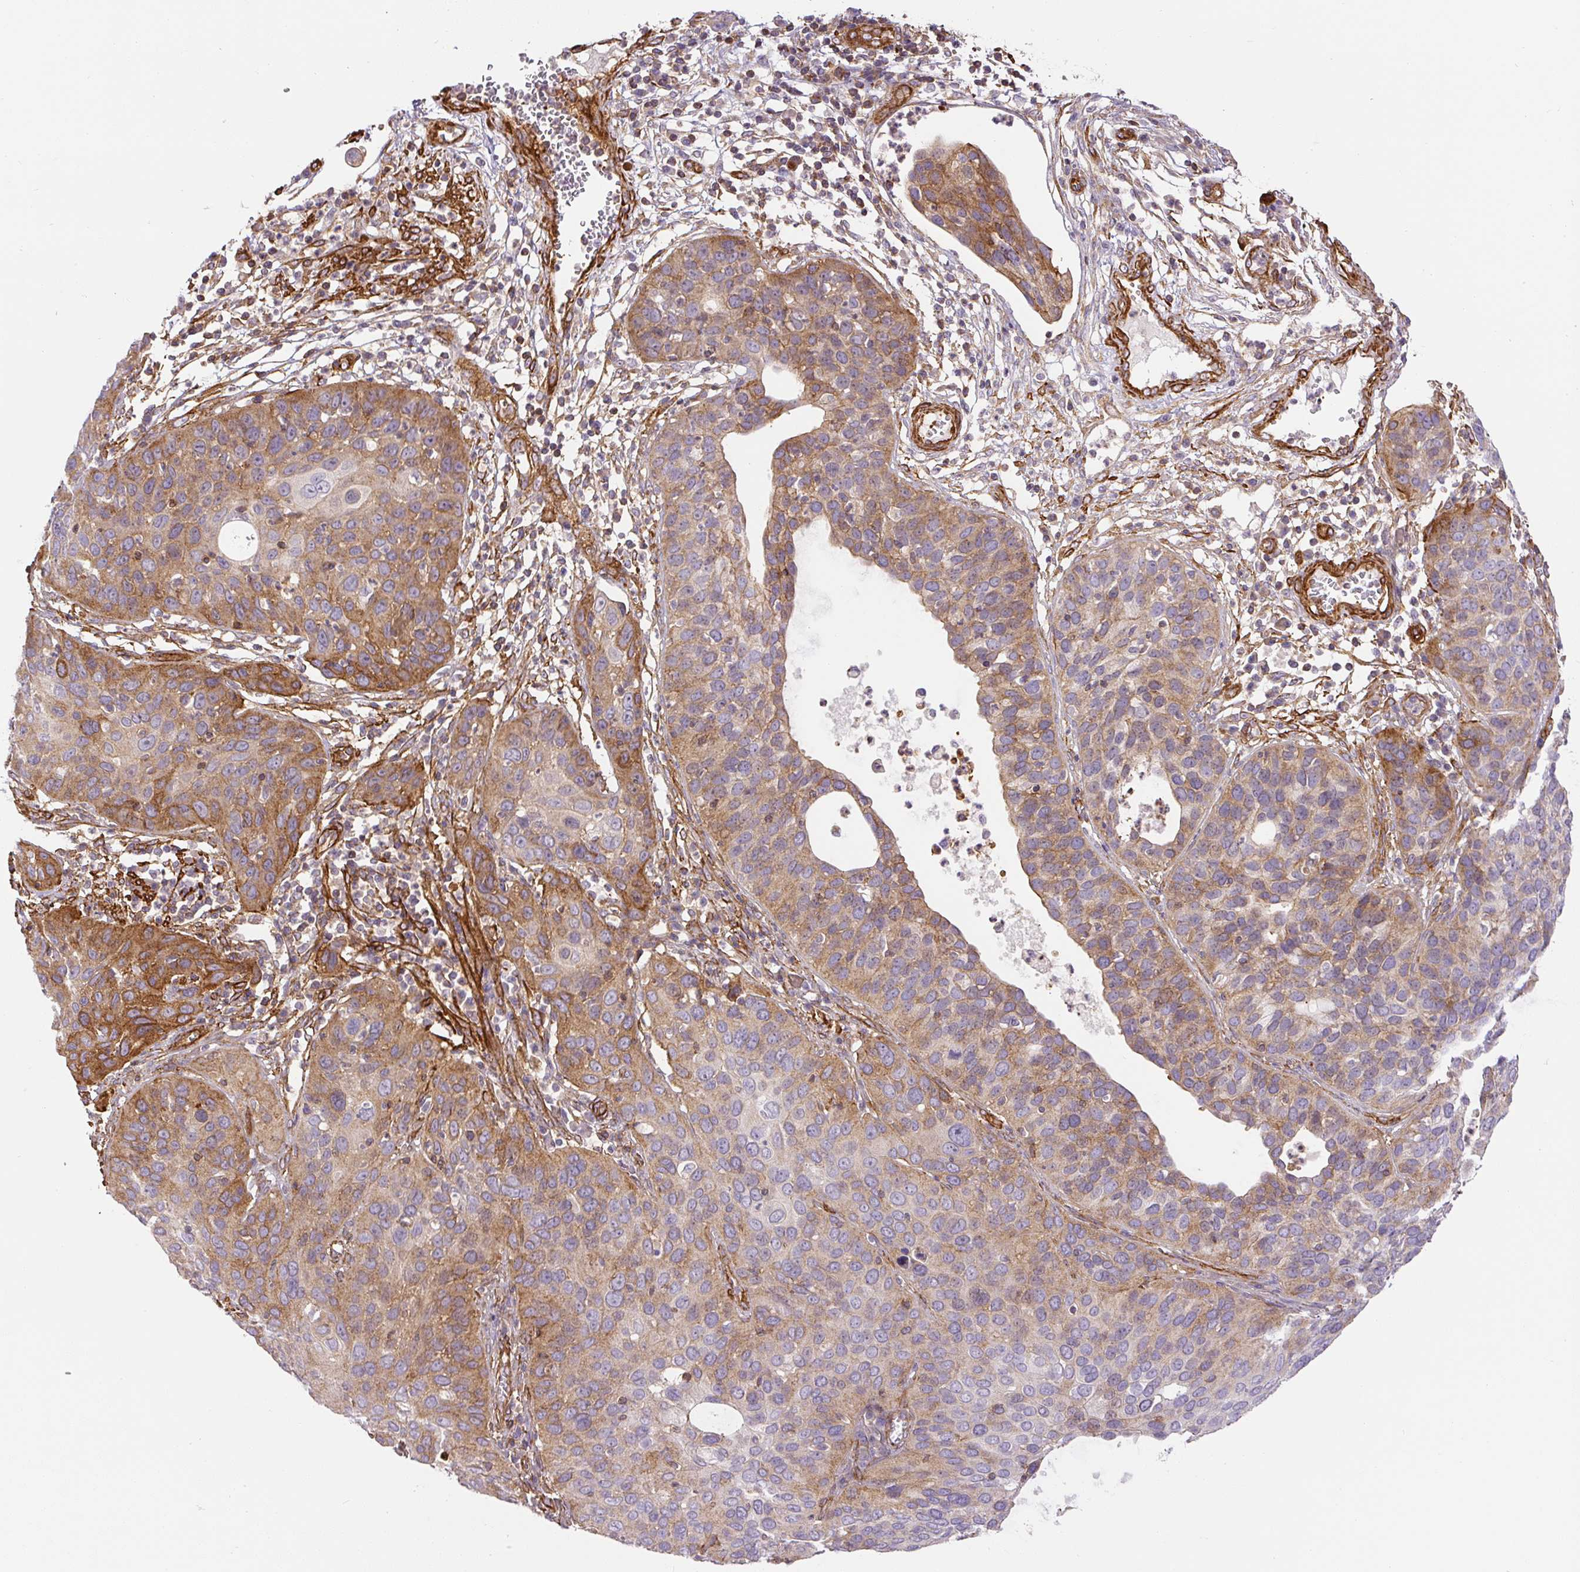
{"staining": {"intensity": "moderate", "quantity": ">75%", "location": "cytoplasmic/membranous"}, "tissue": "cervical cancer", "cell_type": "Tumor cells", "image_type": "cancer", "snomed": [{"axis": "morphology", "description": "Squamous cell carcinoma, NOS"}, {"axis": "topography", "description": "Cervix"}], "caption": "Immunohistochemistry (IHC) micrograph of neoplastic tissue: human squamous cell carcinoma (cervical) stained using IHC reveals medium levels of moderate protein expression localized specifically in the cytoplasmic/membranous of tumor cells, appearing as a cytoplasmic/membranous brown color.", "gene": "MYL12A", "patient": {"sex": "female", "age": 36}}